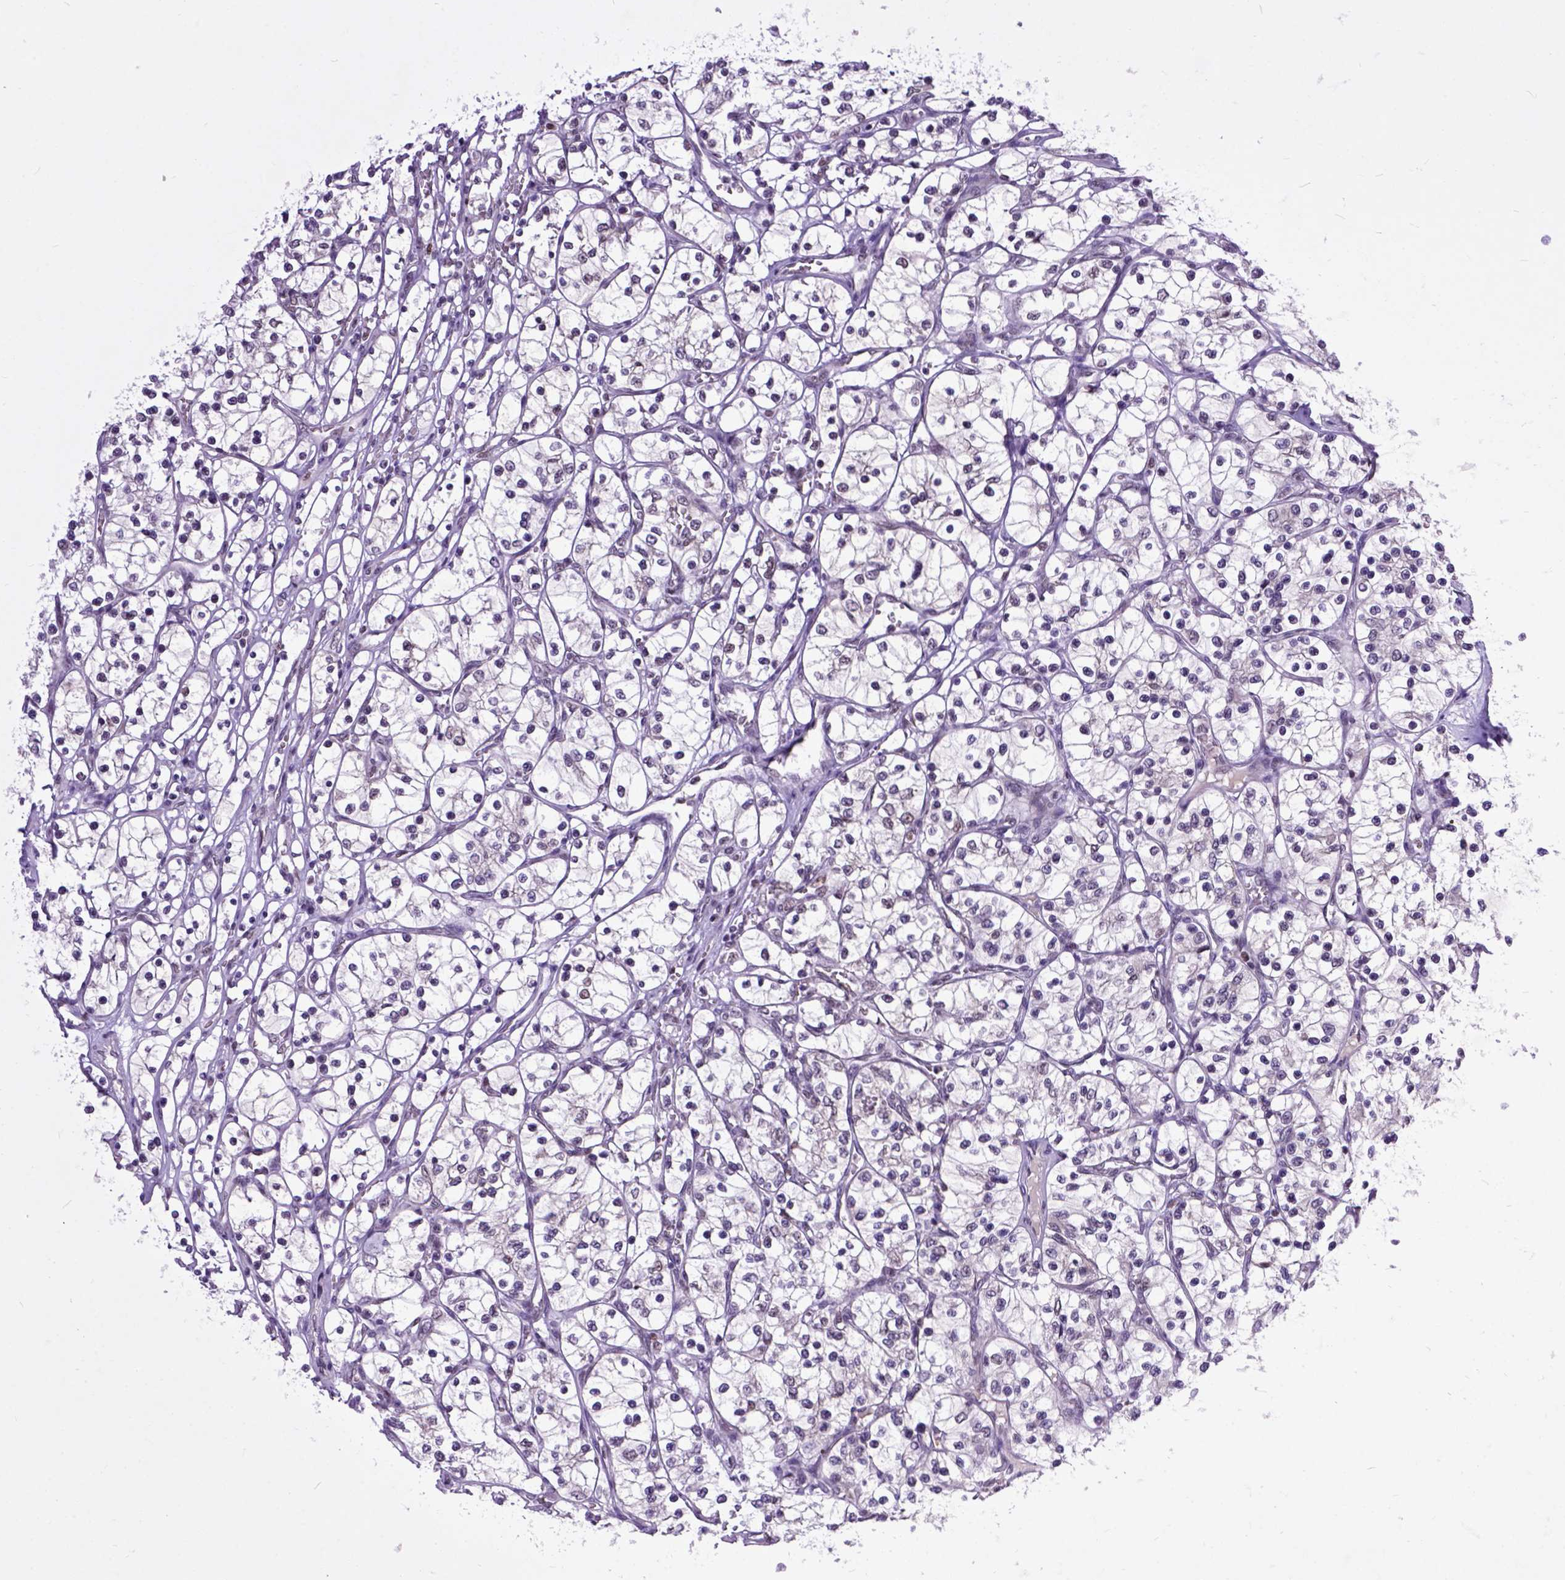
{"staining": {"intensity": "negative", "quantity": "none", "location": "none"}, "tissue": "renal cancer", "cell_type": "Tumor cells", "image_type": "cancer", "snomed": [{"axis": "morphology", "description": "Adenocarcinoma, NOS"}, {"axis": "topography", "description": "Kidney"}], "caption": "This is a histopathology image of immunohistochemistry (IHC) staining of renal adenocarcinoma, which shows no expression in tumor cells. The staining was performed using DAB (3,3'-diaminobenzidine) to visualize the protein expression in brown, while the nuclei were stained in blue with hematoxylin (Magnification: 20x).", "gene": "RCC2", "patient": {"sex": "female", "age": 69}}